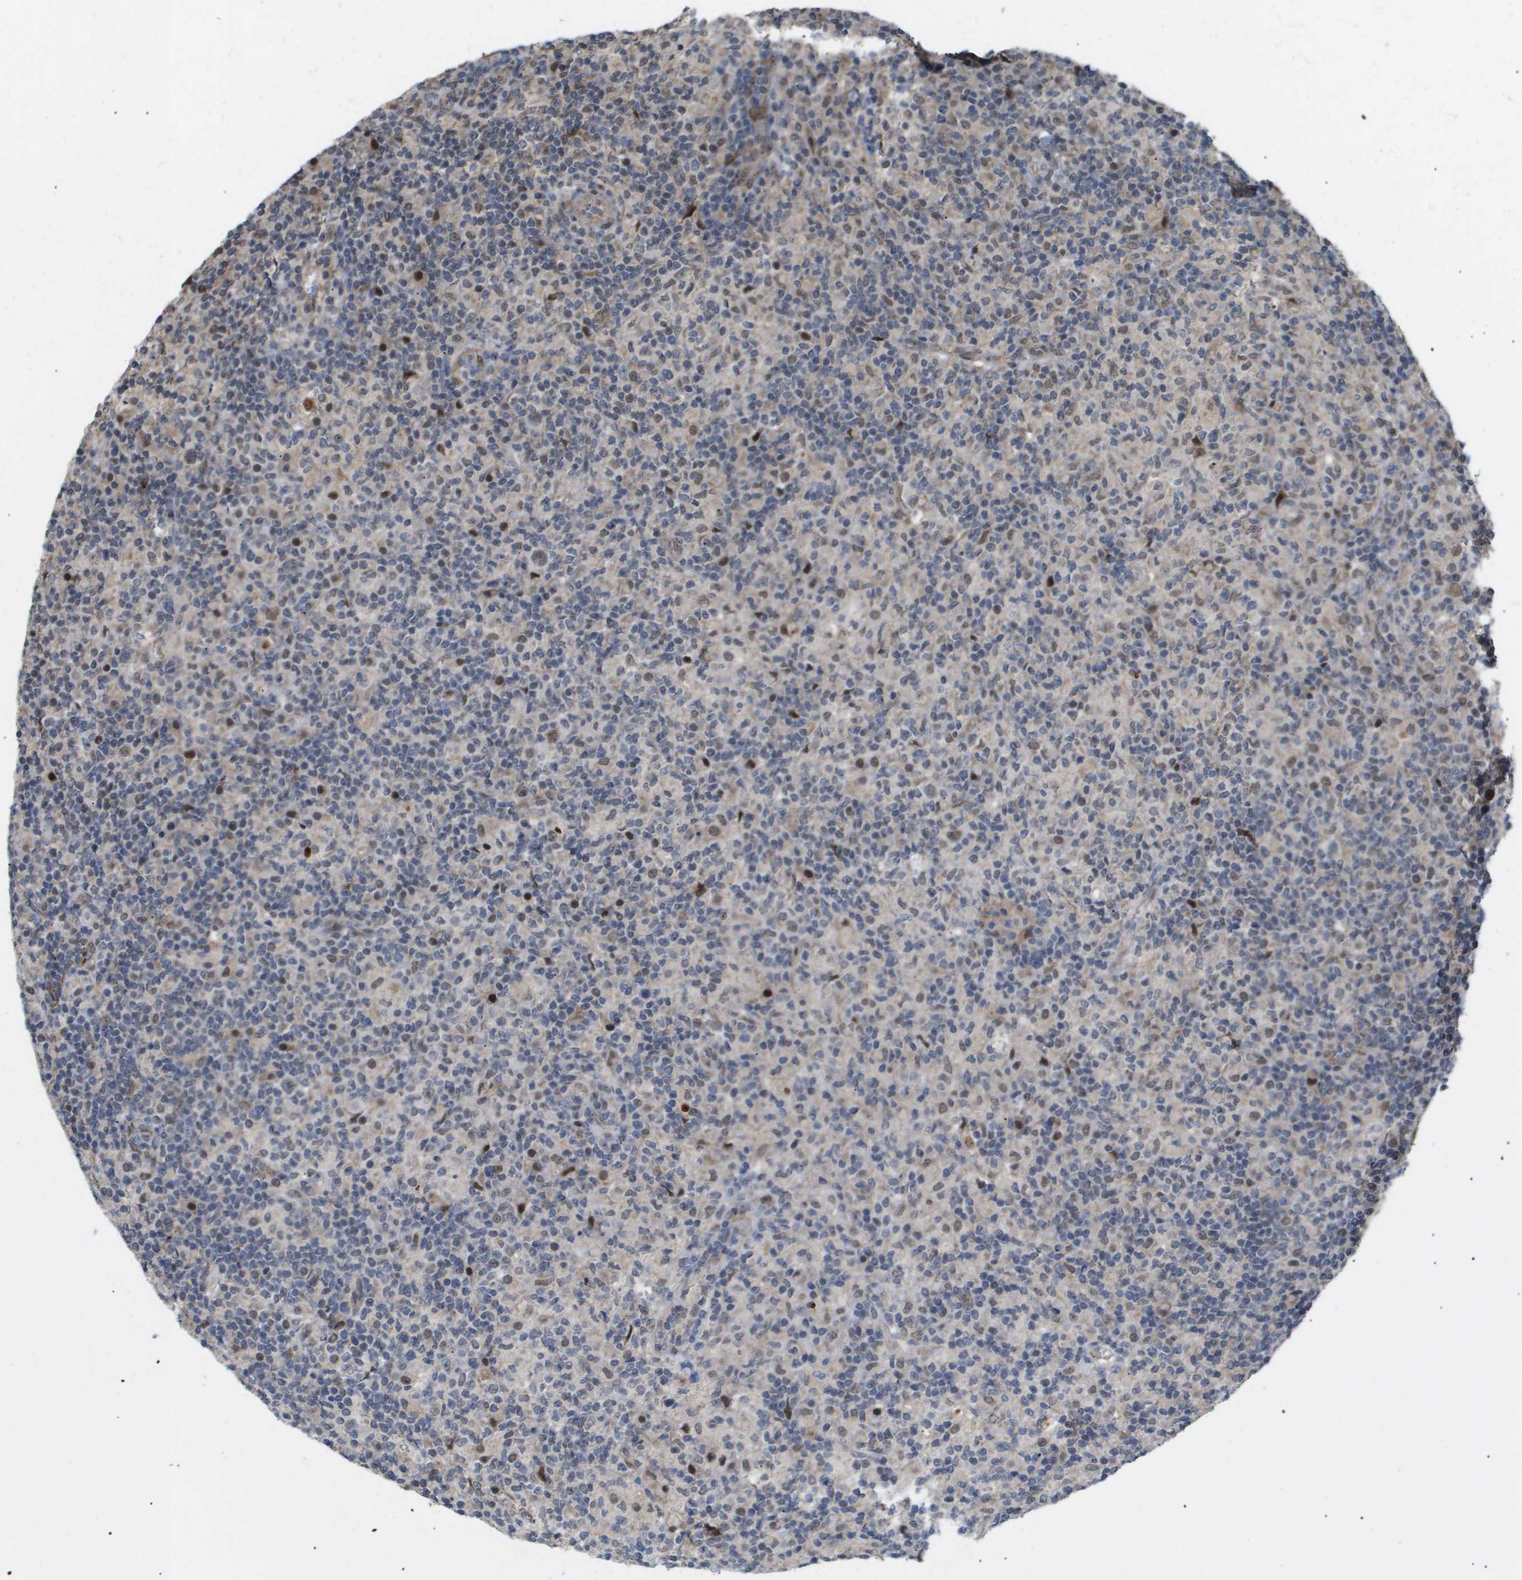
{"staining": {"intensity": "weak", "quantity": "25%-75%", "location": "nuclear"}, "tissue": "lymphoma", "cell_type": "Tumor cells", "image_type": "cancer", "snomed": [{"axis": "morphology", "description": "Hodgkin's disease, NOS"}, {"axis": "topography", "description": "Lymph node"}], "caption": "Immunohistochemical staining of lymphoma reveals weak nuclear protein positivity in approximately 25%-75% of tumor cells. Nuclei are stained in blue.", "gene": "PDGFB", "patient": {"sex": "male", "age": 70}}